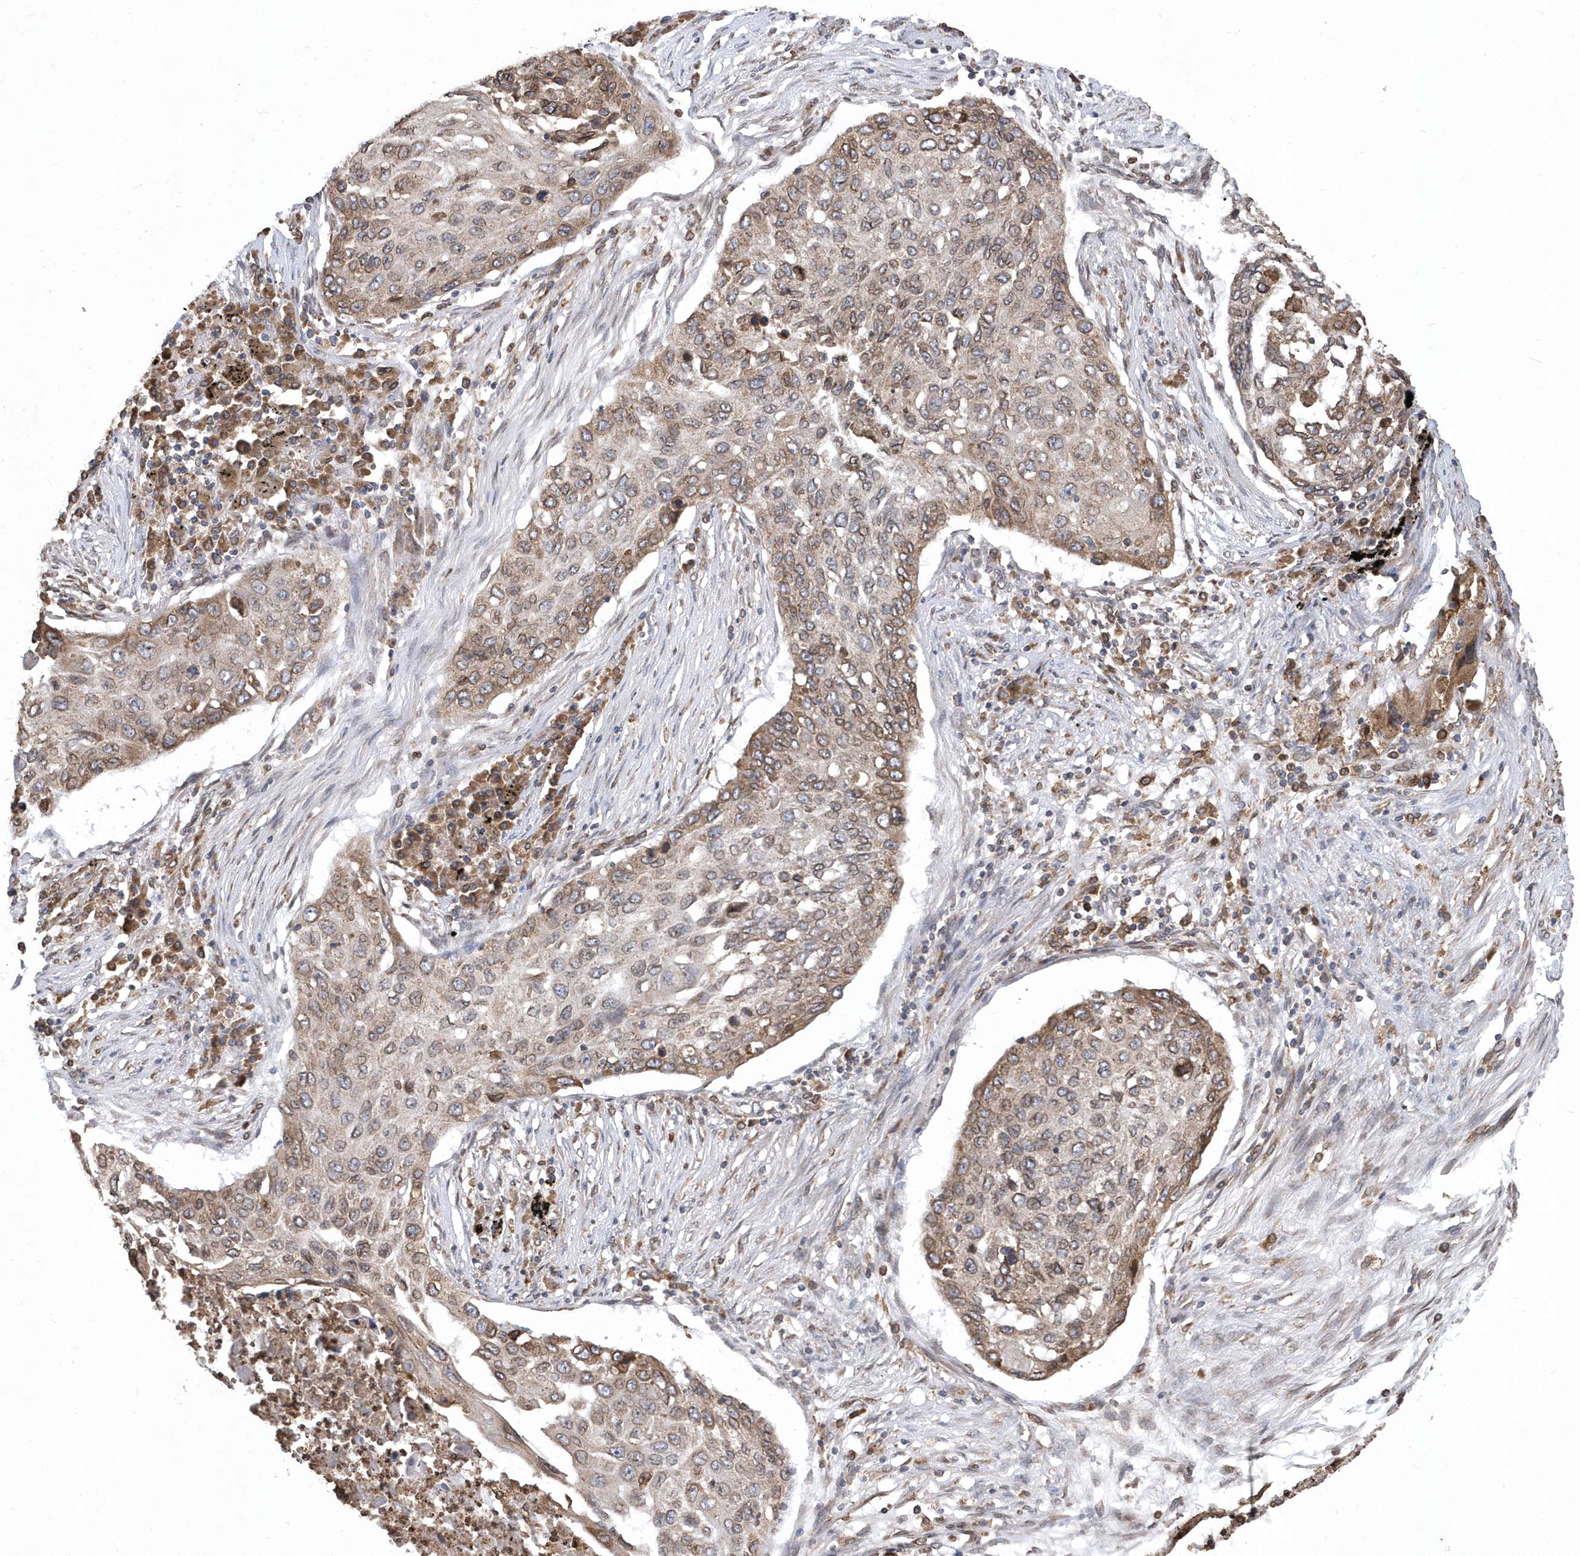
{"staining": {"intensity": "weak", "quantity": ">75%", "location": "cytoplasmic/membranous"}, "tissue": "lung cancer", "cell_type": "Tumor cells", "image_type": "cancer", "snomed": [{"axis": "morphology", "description": "Squamous cell carcinoma, NOS"}, {"axis": "topography", "description": "Lung"}], "caption": "A micrograph showing weak cytoplasmic/membranous positivity in about >75% of tumor cells in lung cancer, as visualized by brown immunohistochemical staining.", "gene": "VAMP7", "patient": {"sex": "female", "age": 63}}